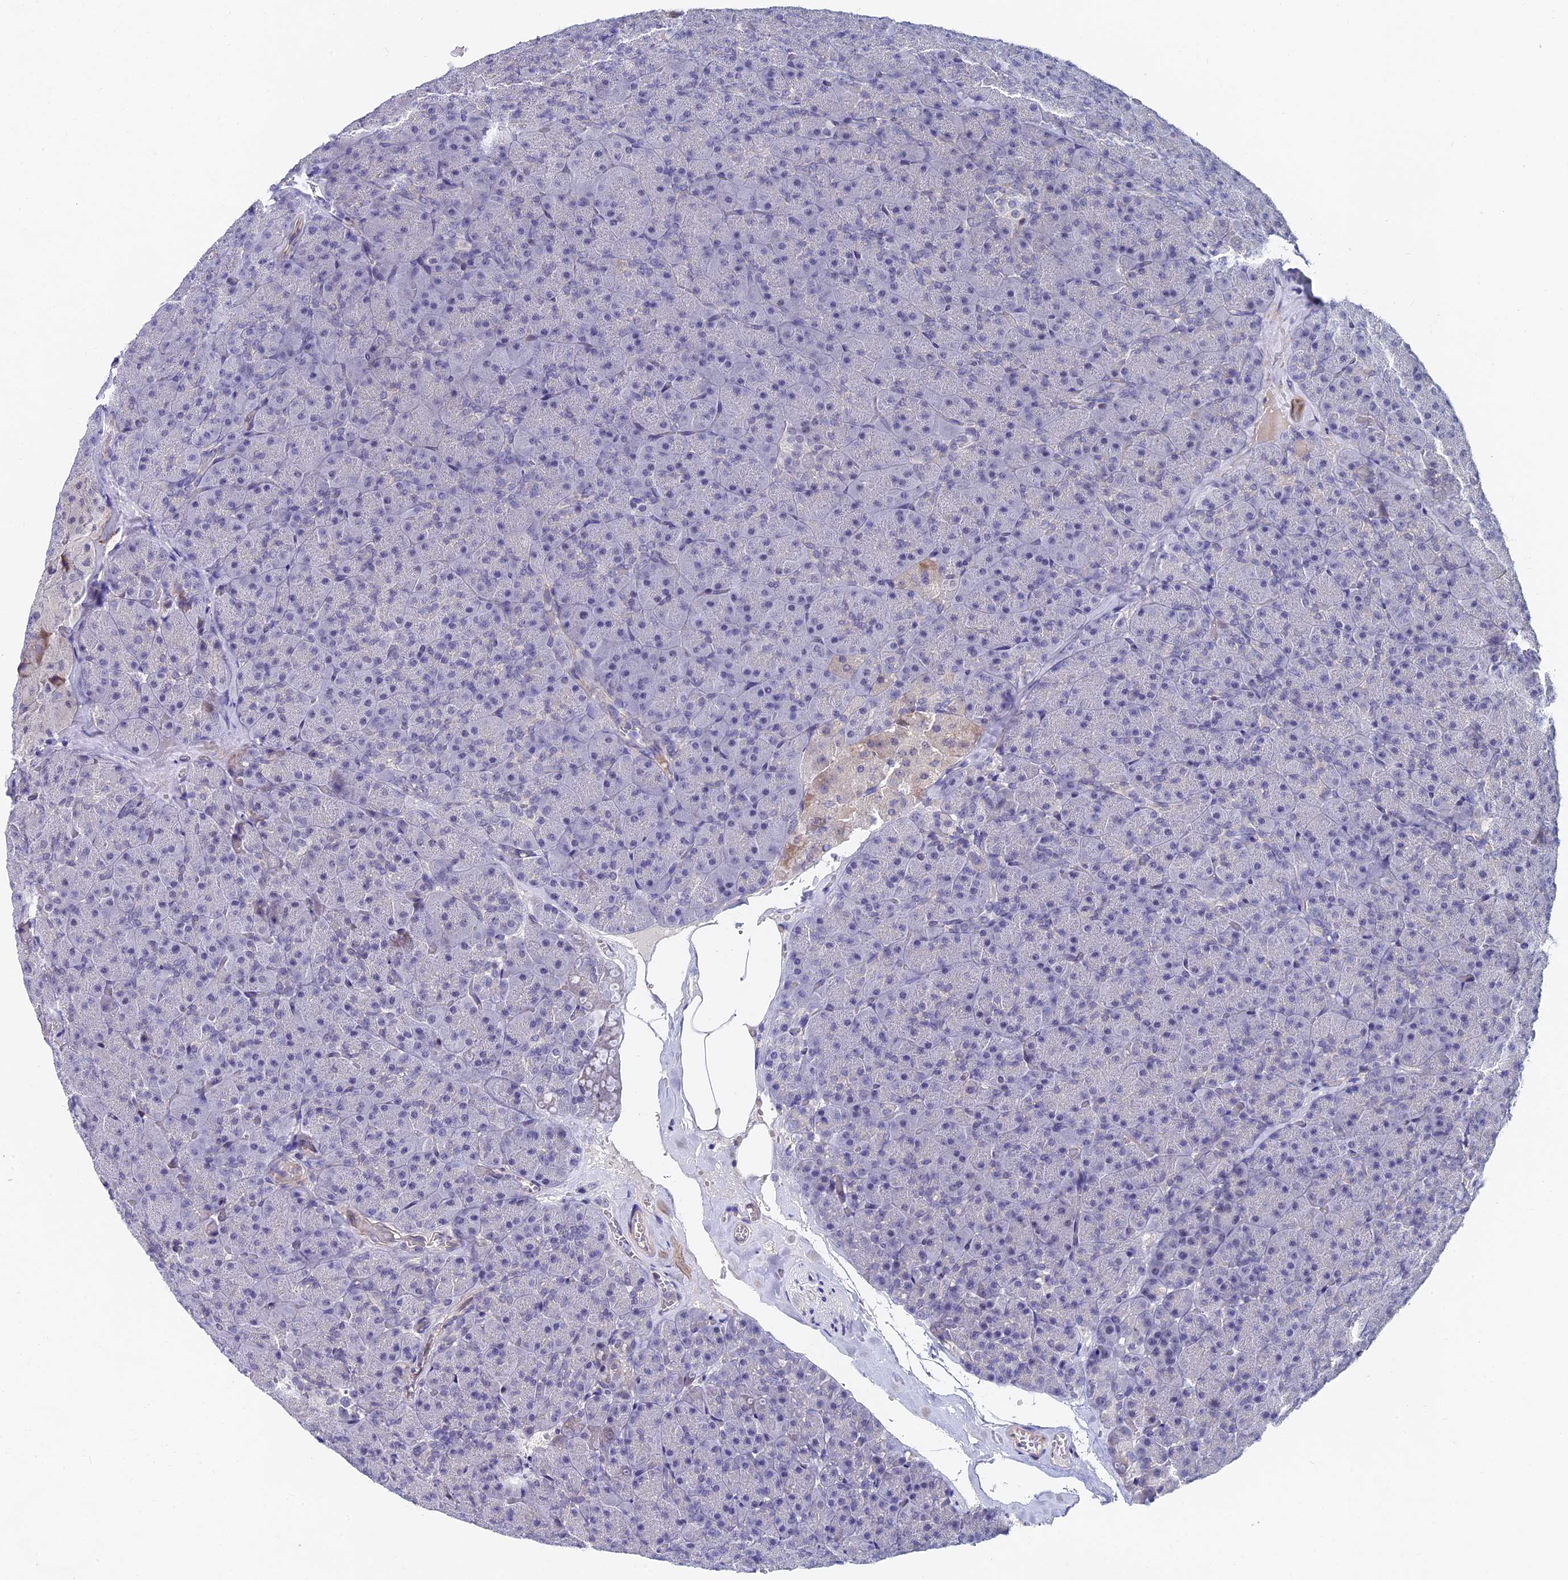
{"staining": {"intensity": "weak", "quantity": "<25%", "location": "nuclear"}, "tissue": "pancreas", "cell_type": "Exocrine glandular cells", "image_type": "normal", "snomed": [{"axis": "morphology", "description": "Normal tissue, NOS"}, {"axis": "topography", "description": "Pancreas"}], "caption": "A high-resolution histopathology image shows immunohistochemistry (IHC) staining of normal pancreas, which shows no significant positivity in exocrine glandular cells.", "gene": "TRIM24", "patient": {"sex": "male", "age": 36}}